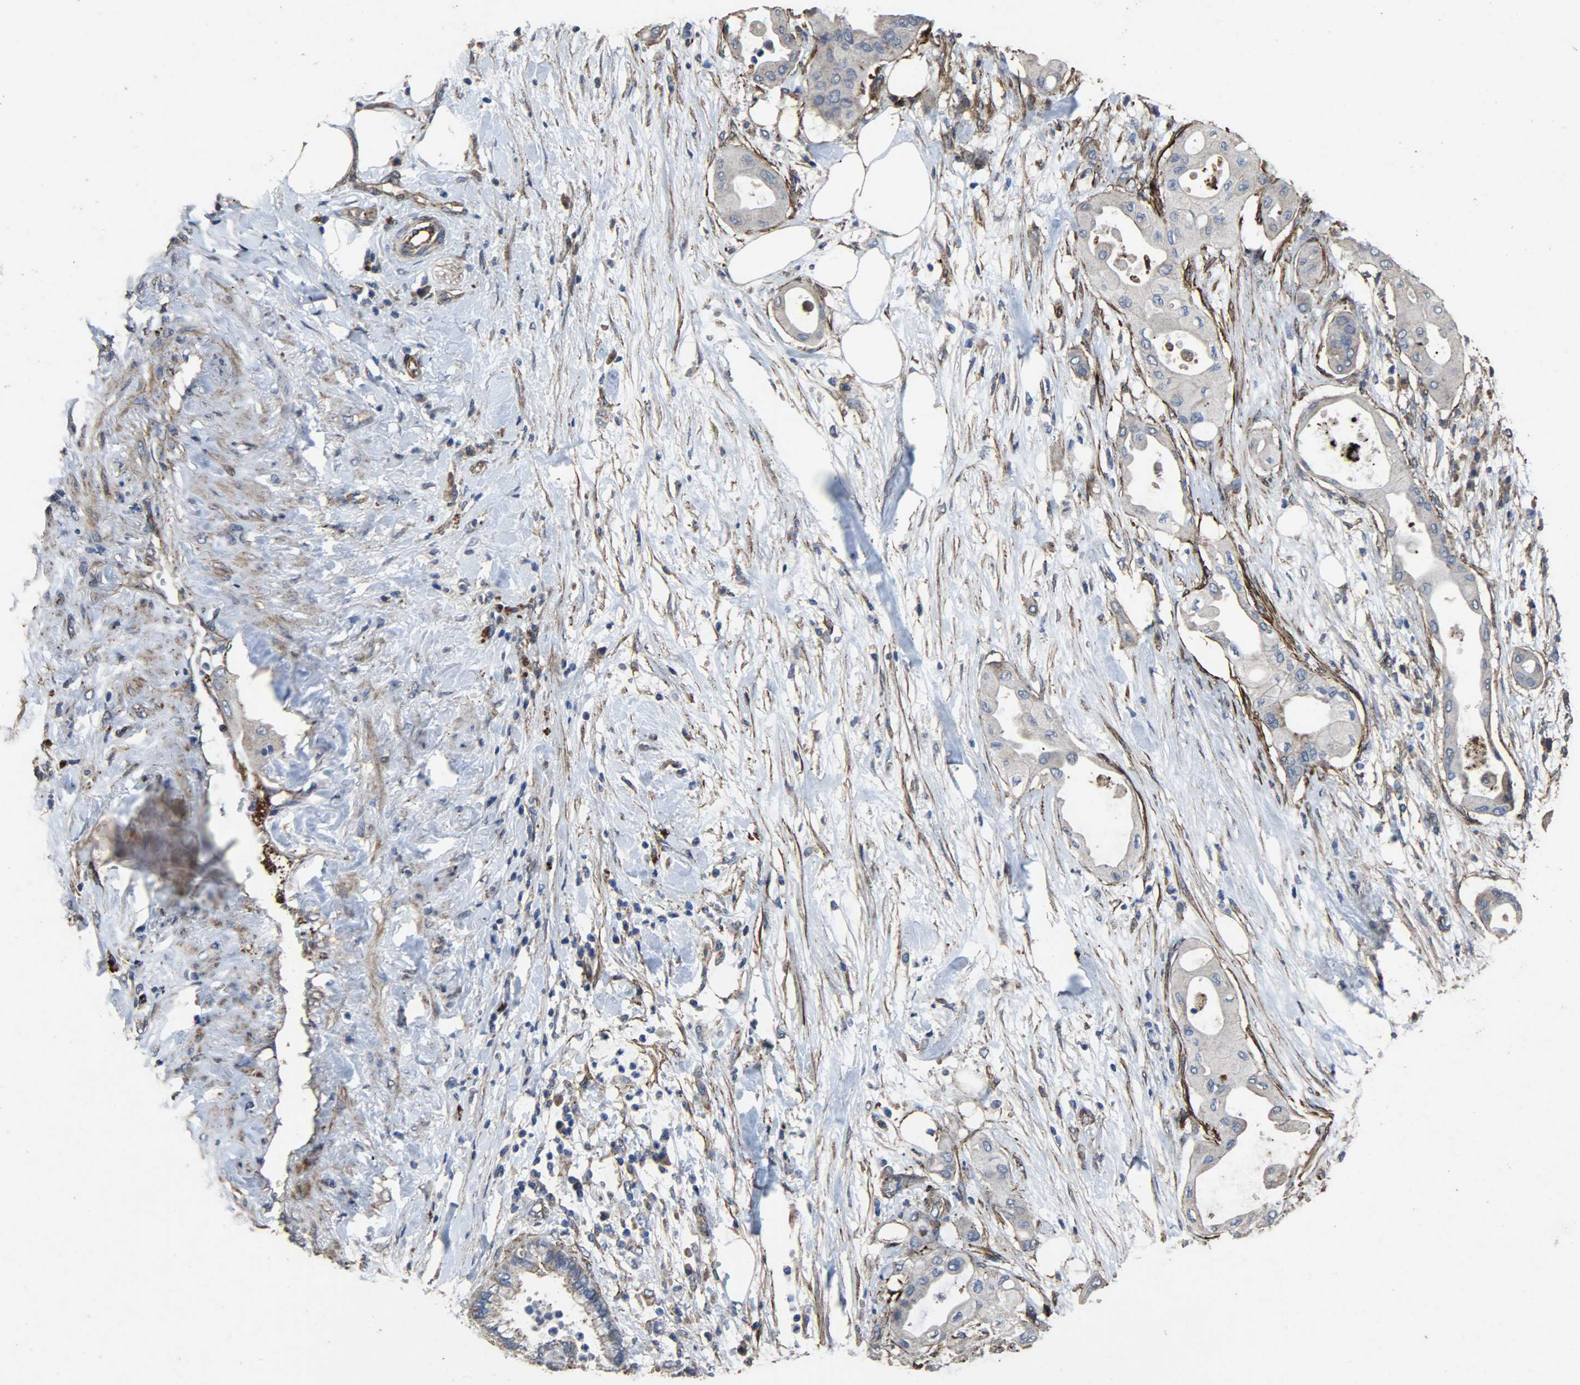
{"staining": {"intensity": "negative", "quantity": "none", "location": "none"}, "tissue": "pancreatic cancer", "cell_type": "Tumor cells", "image_type": "cancer", "snomed": [{"axis": "morphology", "description": "Adenocarcinoma, NOS"}, {"axis": "morphology", "description": "Adenocarcinoma, metastatic, NOS"}, {"axis": "topography", "description": "Lymph node"}, {"axis": "topography", "description": "Pancreas"}, {"axis": "topography", "description": "Duodenum"}], "caption": "The photomicrograph shows no significant expression in tumor cells of pancreatic cancer.", "gene": "TPM4", "patient": {"sex": "female", "age": 64}}